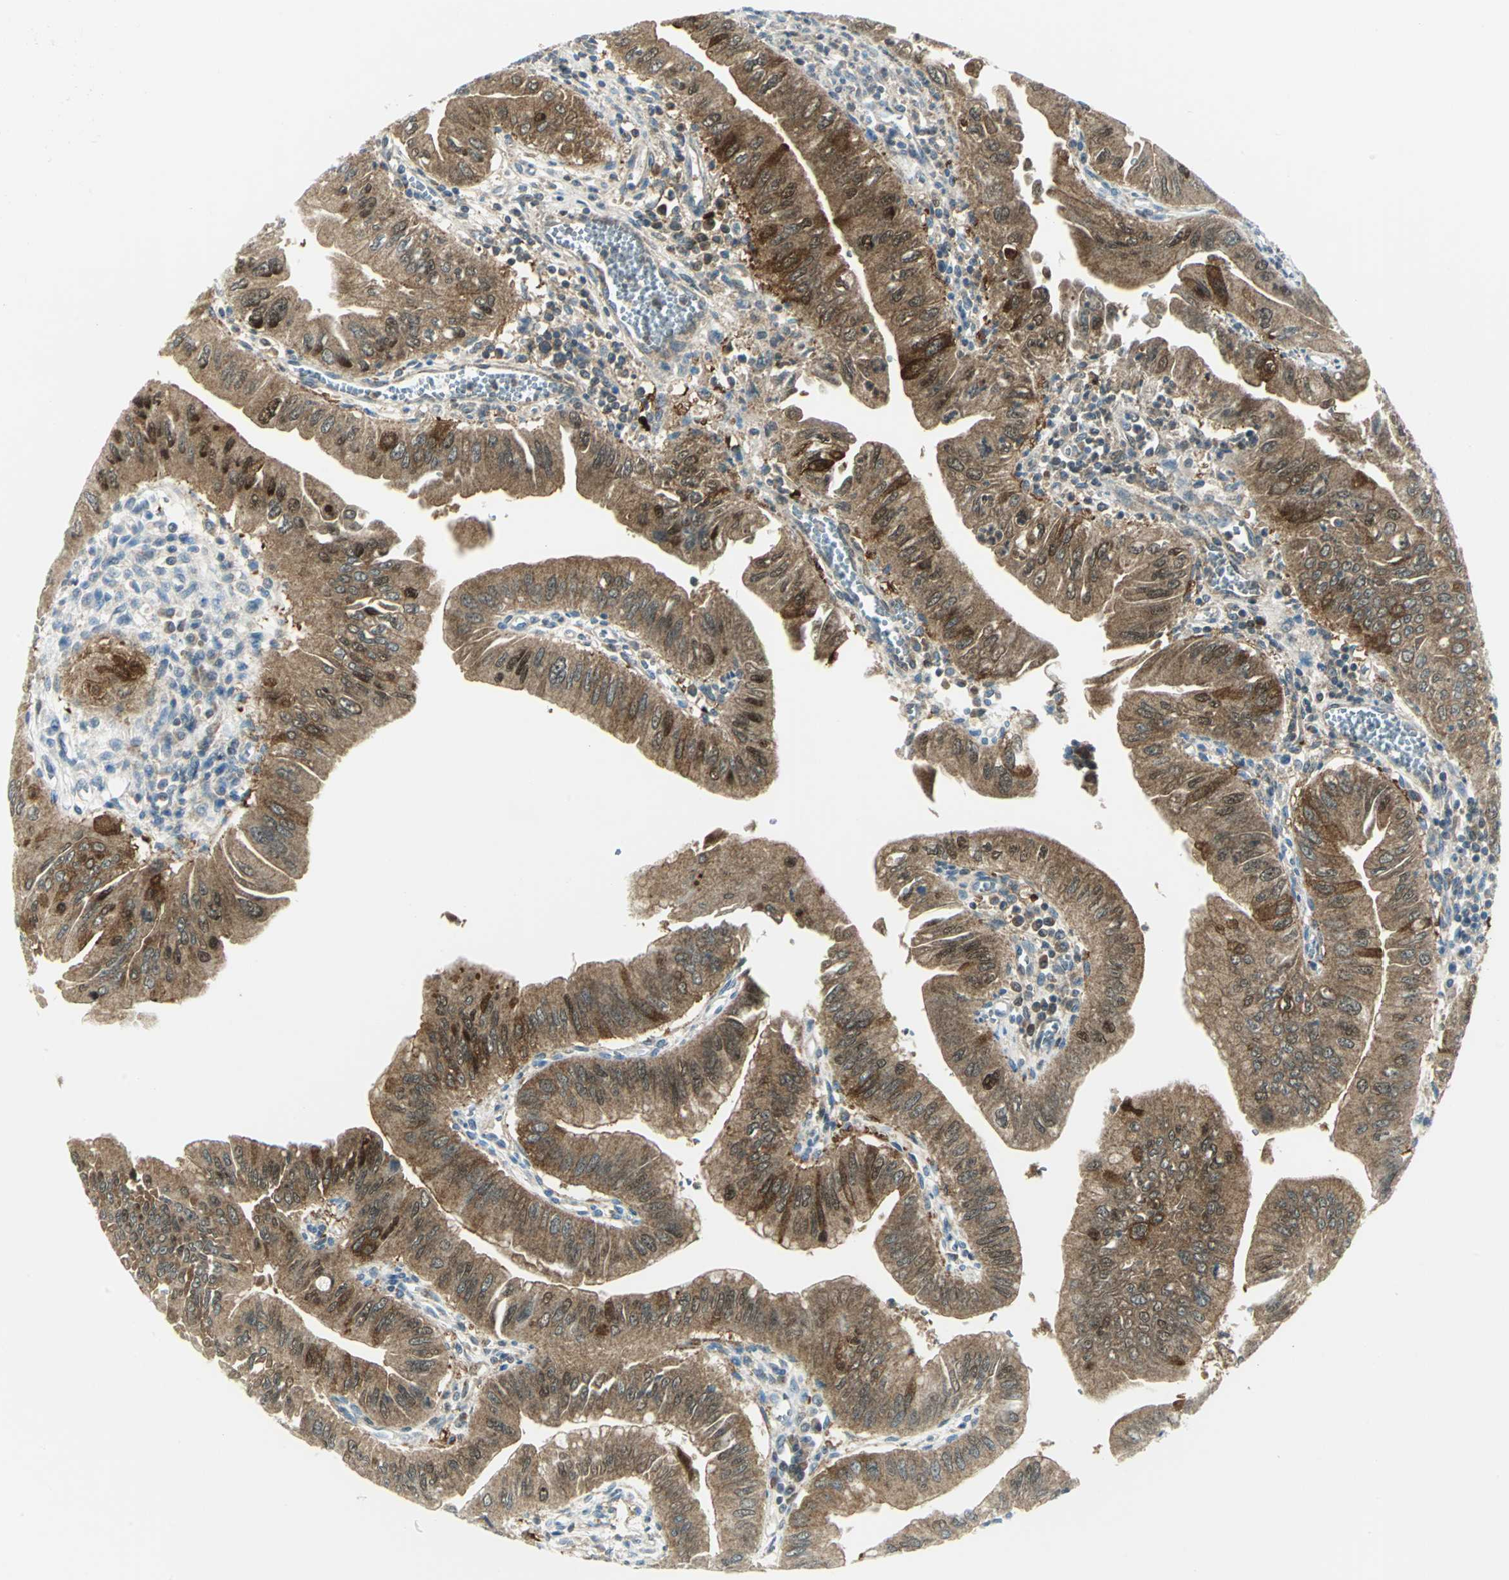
{"staining": {"intensity": "strong", "quantity": ">75%", "location": "cytoplasmic/membranous"}, "tissue": "pancreatic cancer", "cell_type": "Tumor cells", "image_type": "cancer", "snomed": [{"axis": "morphology", "description": "Normal tissue, NOS"}, {"axis": "topography", "description": "Lymph node"}], "caption": "This histopathology image reveals pancreatic cancer stained with IHC to label a protein in brown. The cytoplasmic/membranous of tumor cells show strong positivity for the protein. Nuclei are counter-stained blue.", "gene": "ALDOA", "patient": {"sex": "male", "age": 50}}